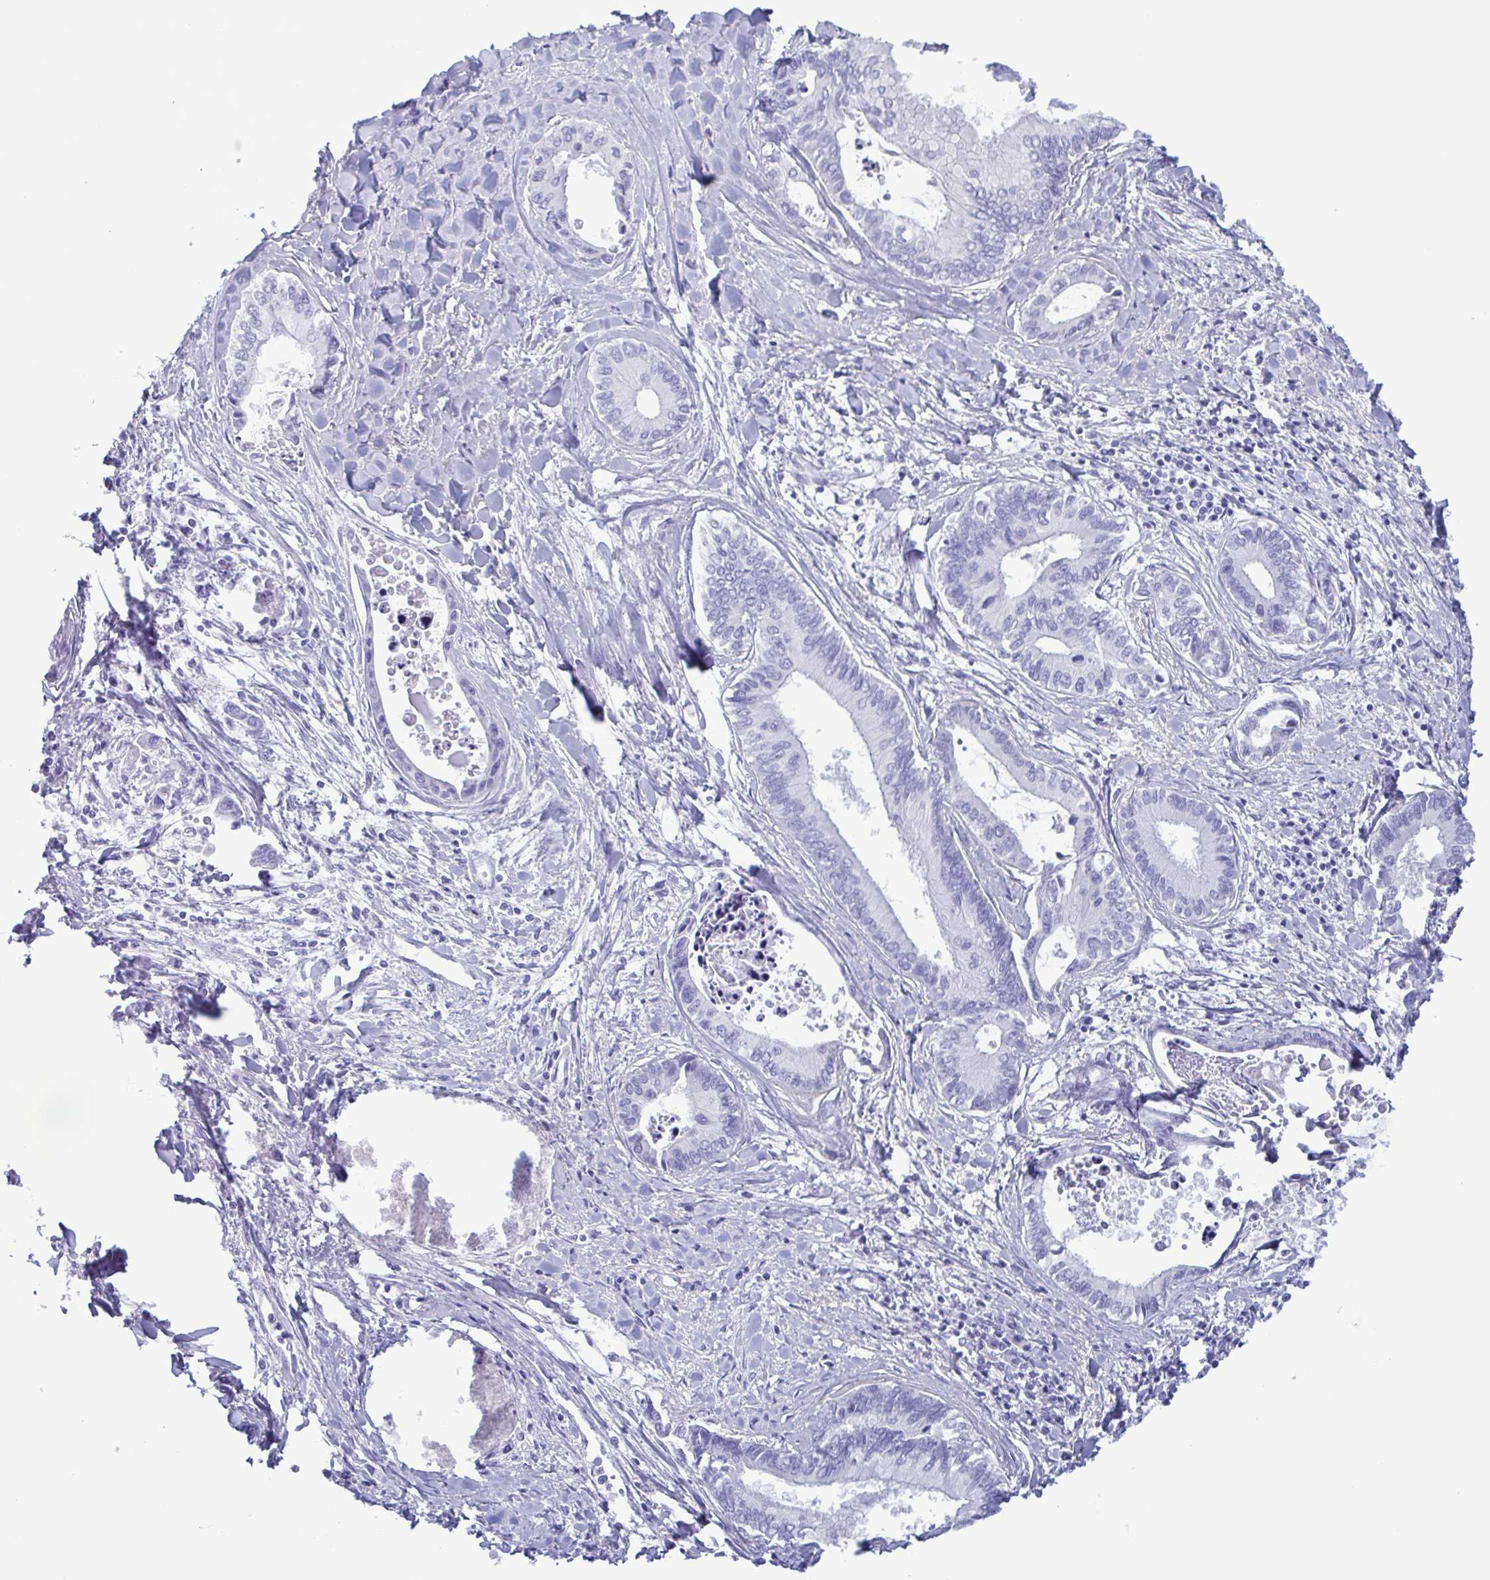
{"staining": {"intensity": "negative", "quantity": "none", "location": "none"}, "tissue": "liver cancer", "cell_type": "Tumor cells", "image_type": "cancer", "snomed": [{"axis": "morphology", "description": "Cholangiocarcinoma"}, {"axis": "topography", "description": "Liver"}], "caption": "This is an immunohistochemistry (IHC) micrograph of human cholangiocarcinoma (liver). There is no positivity in tumor cells.", "gene": "LTF", "patient": {"sex": "male", "age": 66}}